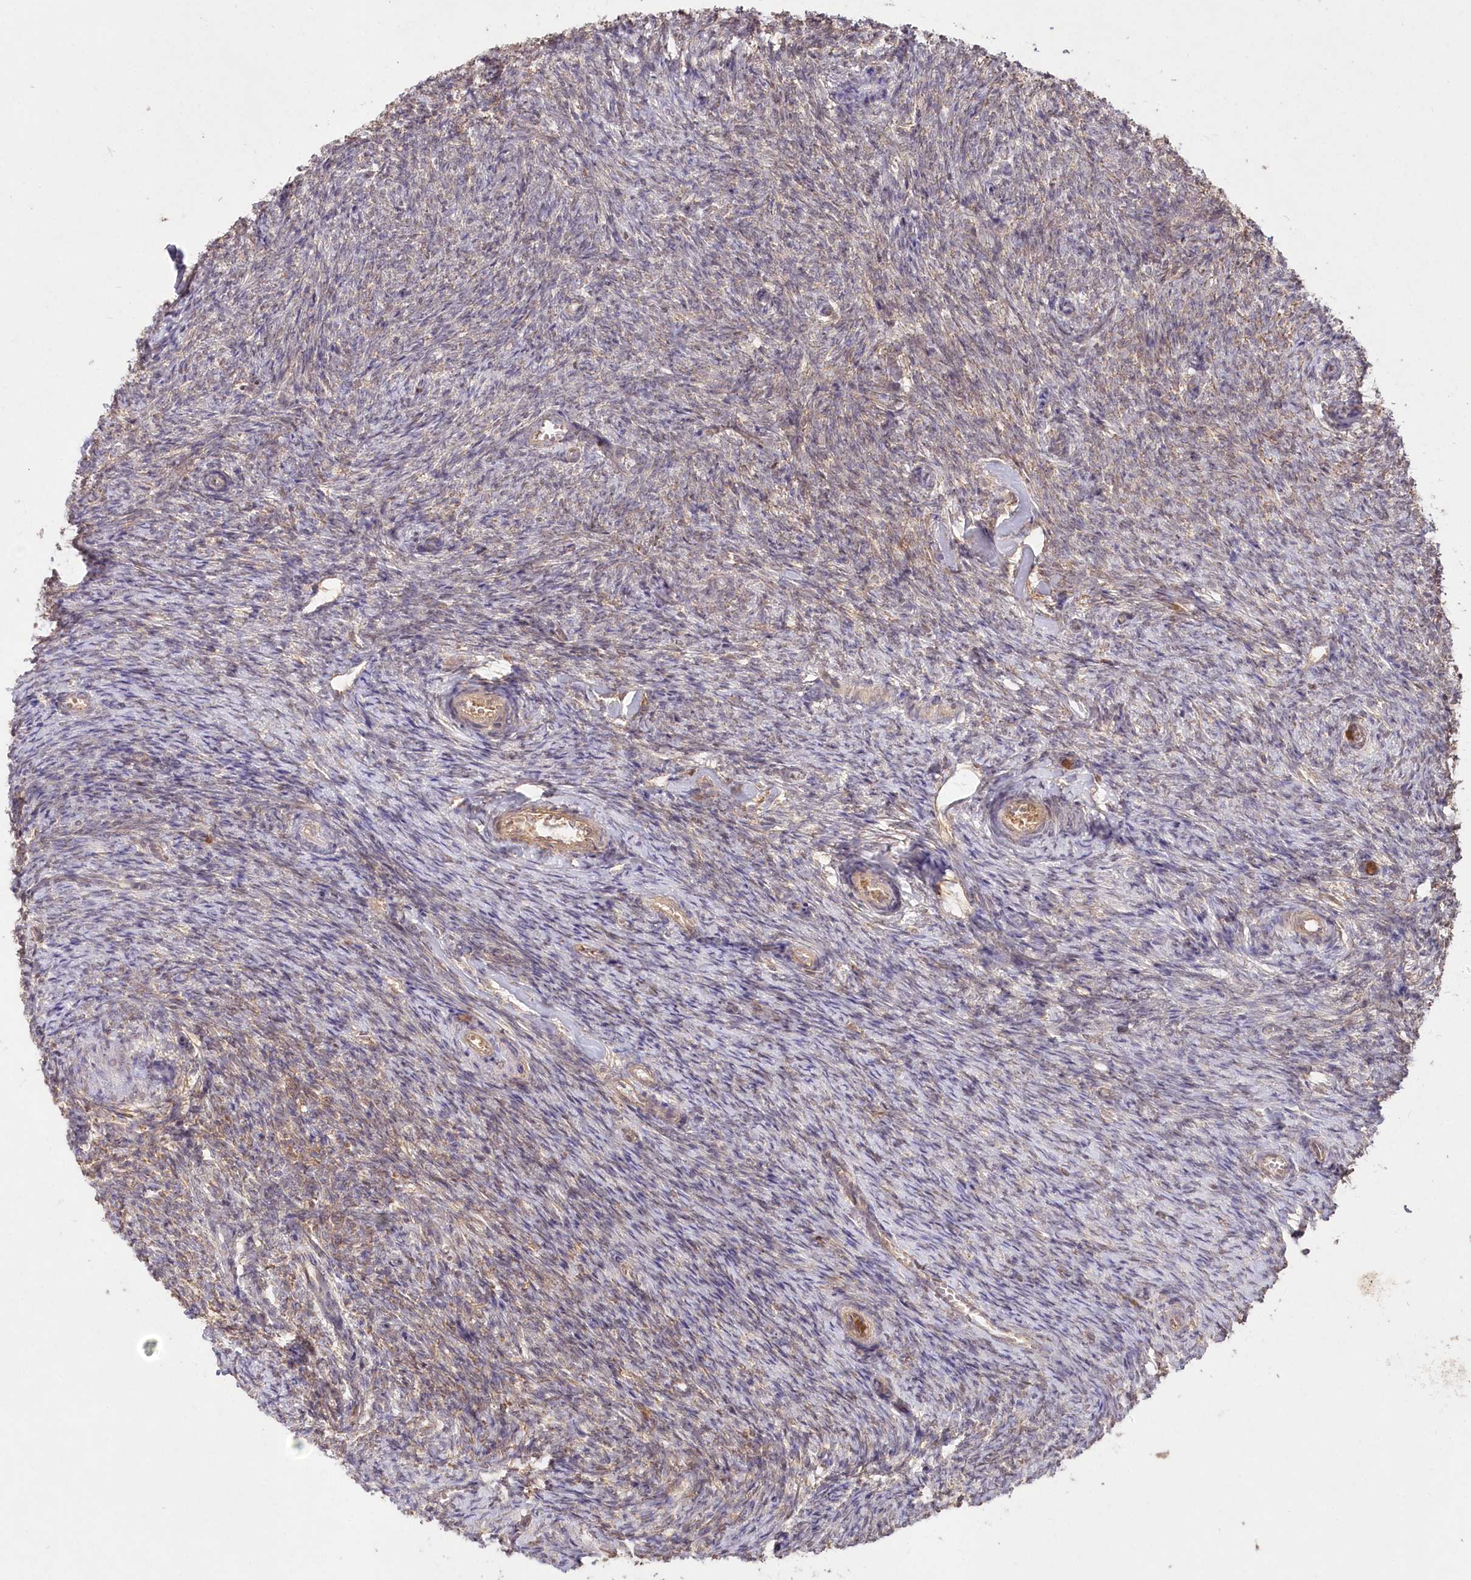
{"staining": {"intensity": "negative", "quantity": "none", "location": "none"}, "tissue": "ovary", "cell_type": "Ovarian stroma cells", "image_type": "normal", "snomed": [{"axis": "morphology", "description": "Normal tissue, NOS"}, {"axis": "topography", "description": "Ovary"}], "caption": "IHC histopathology image of benign human ovary stained for a protein (brown), which reveals no staining in ovarian stroma cells.", "gene": "IRAK1BP1", "patient": {"sex": "female", "age": 44}}